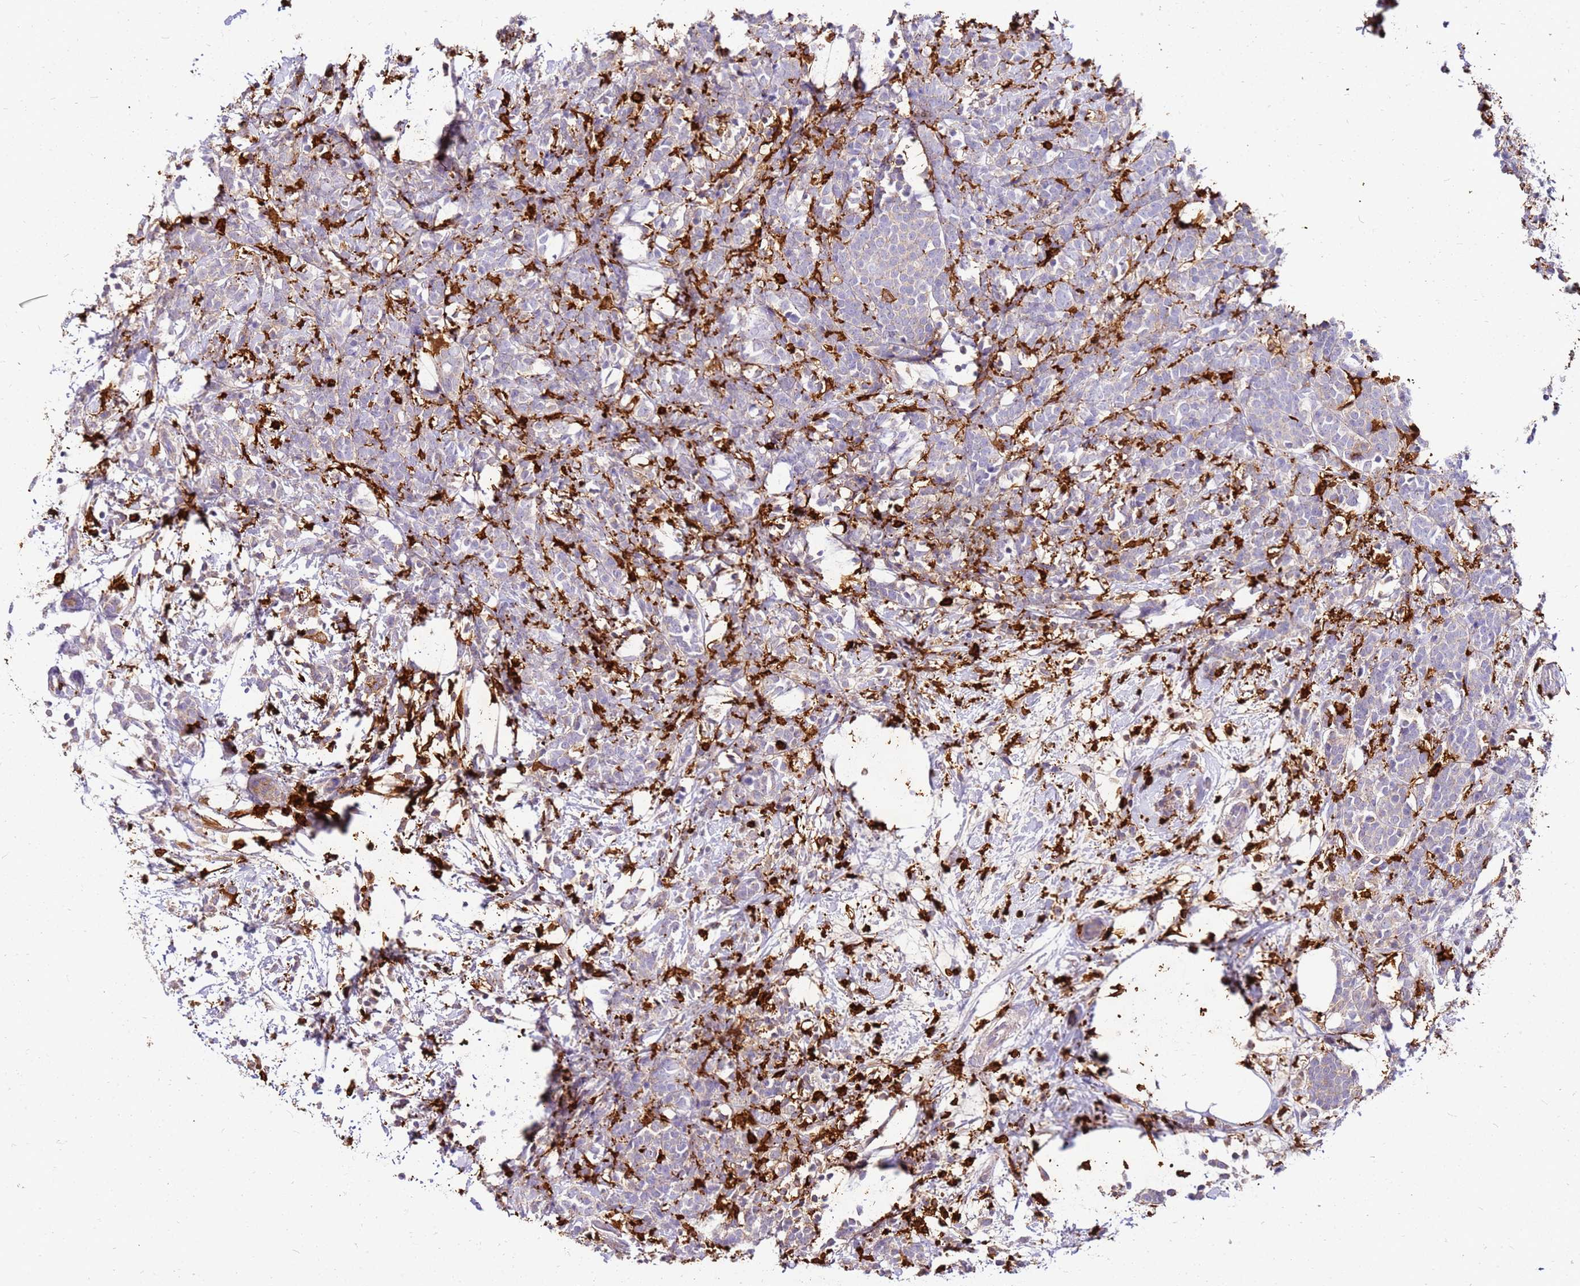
{"staining": {"intensity": "negative", "quantity": "none", "location": "none"}, "tissue": "breast cancer", "cell_type": "Tumor cells", "image_type": "cancer", "snomed": [{"axis": "morphology", "description": "Lobular carcinoma"}, {"axis": "topography", "description": "Breast"}], "caption": "The photomicrograph reveals no significant positivity in tumor cells of breast lobular carcinoma.", "gene": "CORO1A", "patient": {"sex": "female", "age": 58}}